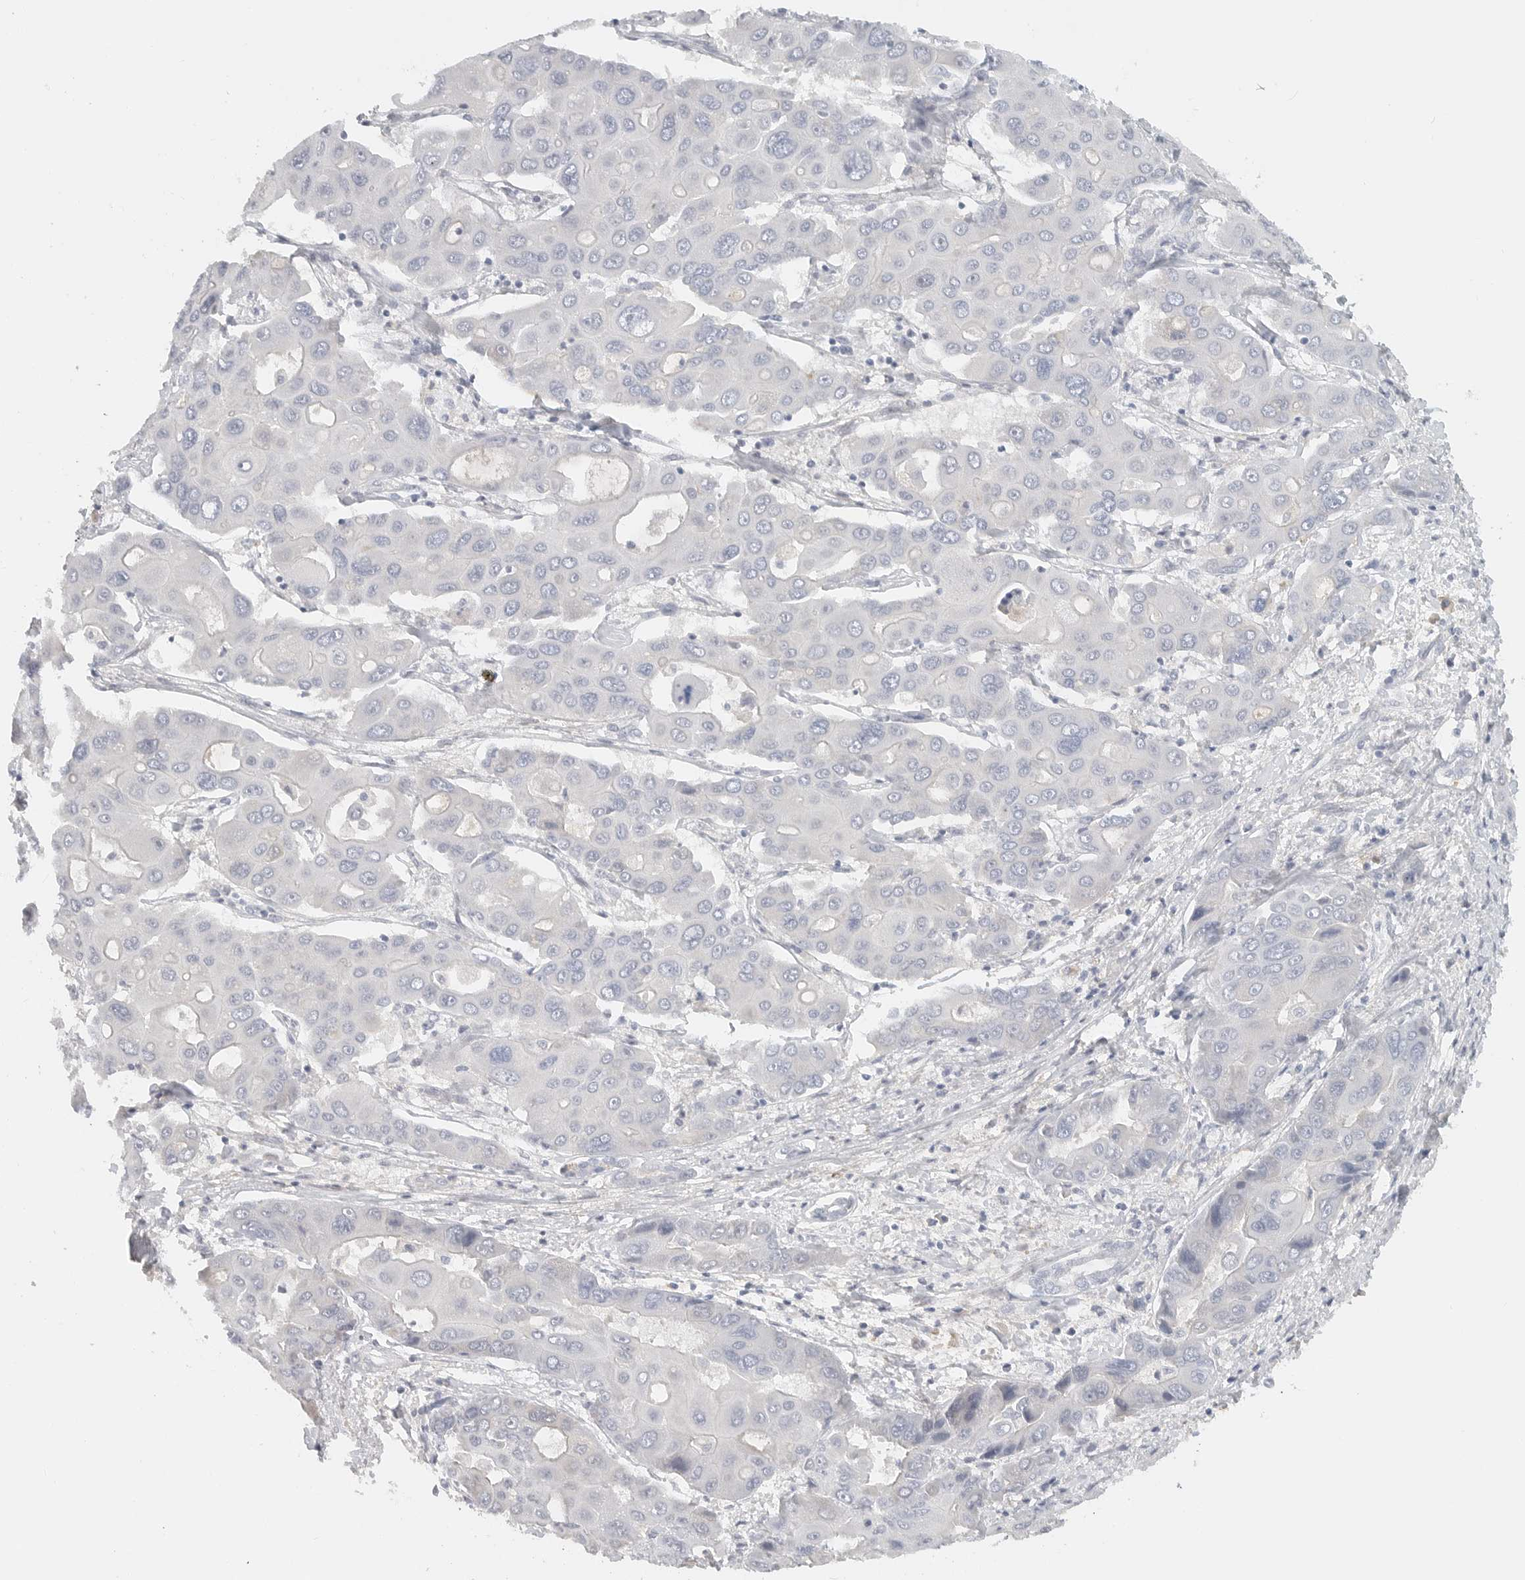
{"staining": {"intensity": "negative", "quantity": "none", "location": "none"}, "tissue": "liver cancer", "cell_type": "Tumor cells", "image_type": "cancer", "snomed": [{"axis": "morphology", "description": "Cholangiocarcinoma"}, {"axis": "topography", "description": "Liver"}], "caption": "Tumor cells show no significant protein staining in liver cancer. (DAB immunohistochemistry, high magnification).", "gene": "PAM", "patient": {"sex": "male", "age": 67}}